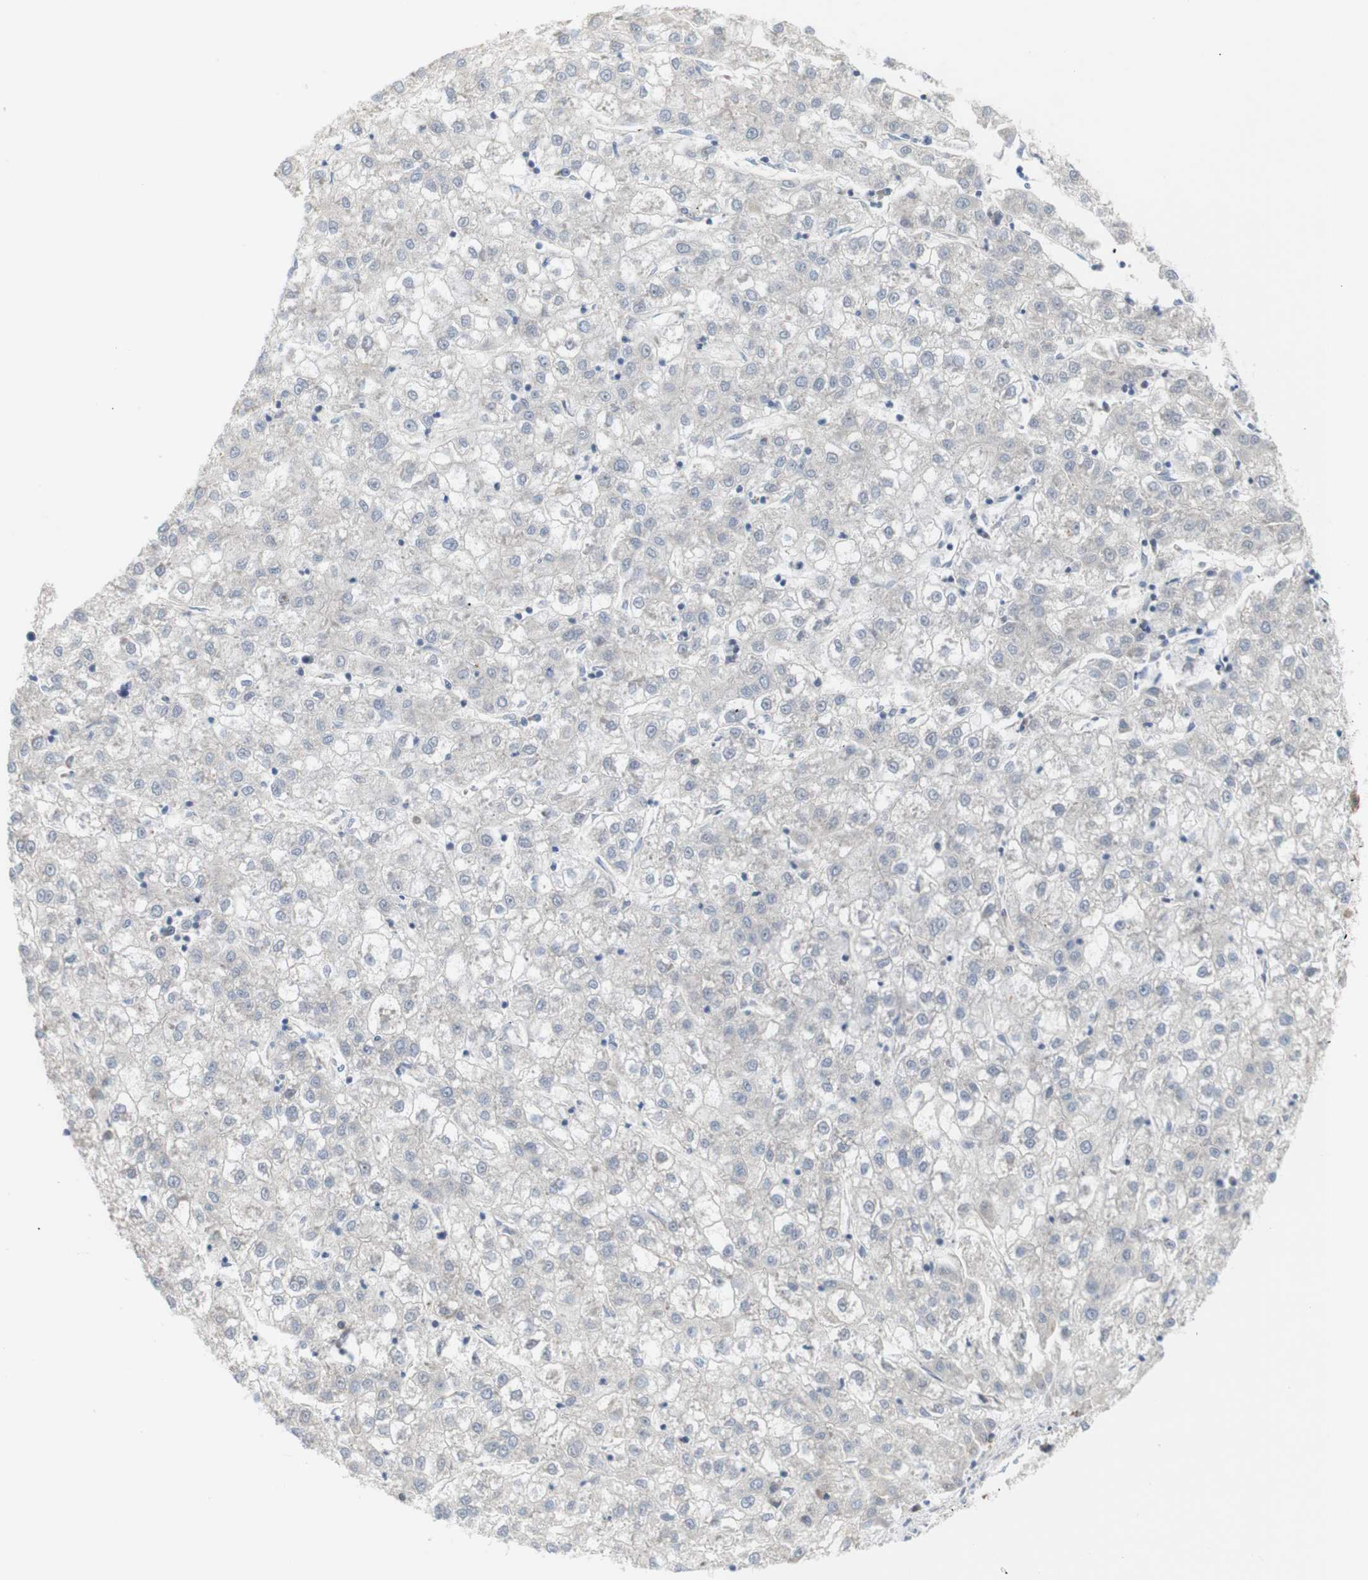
{"staining": {"intensity": "negative", "quantity": "none", "location": "none"}, "tissue": "liver cancer", "cell_type": "Tumor cells", "image_type": "cancer", "snomed": [{"axis": "morphology", "description": "Carcinoma, Hepatocellular, NOS"}, {"axis": "topography", "description": "Liver"}], "caption": "IHC photomicrograph of neoplastic tissue: human liver hepatocellular carcinoma stained with DAB (3,3'-diaminobenzidine) exhibits no significant protein positivity in tumor cells.", "gene": "RPTOR", "patient": {"sex": "male", "age": 72}}